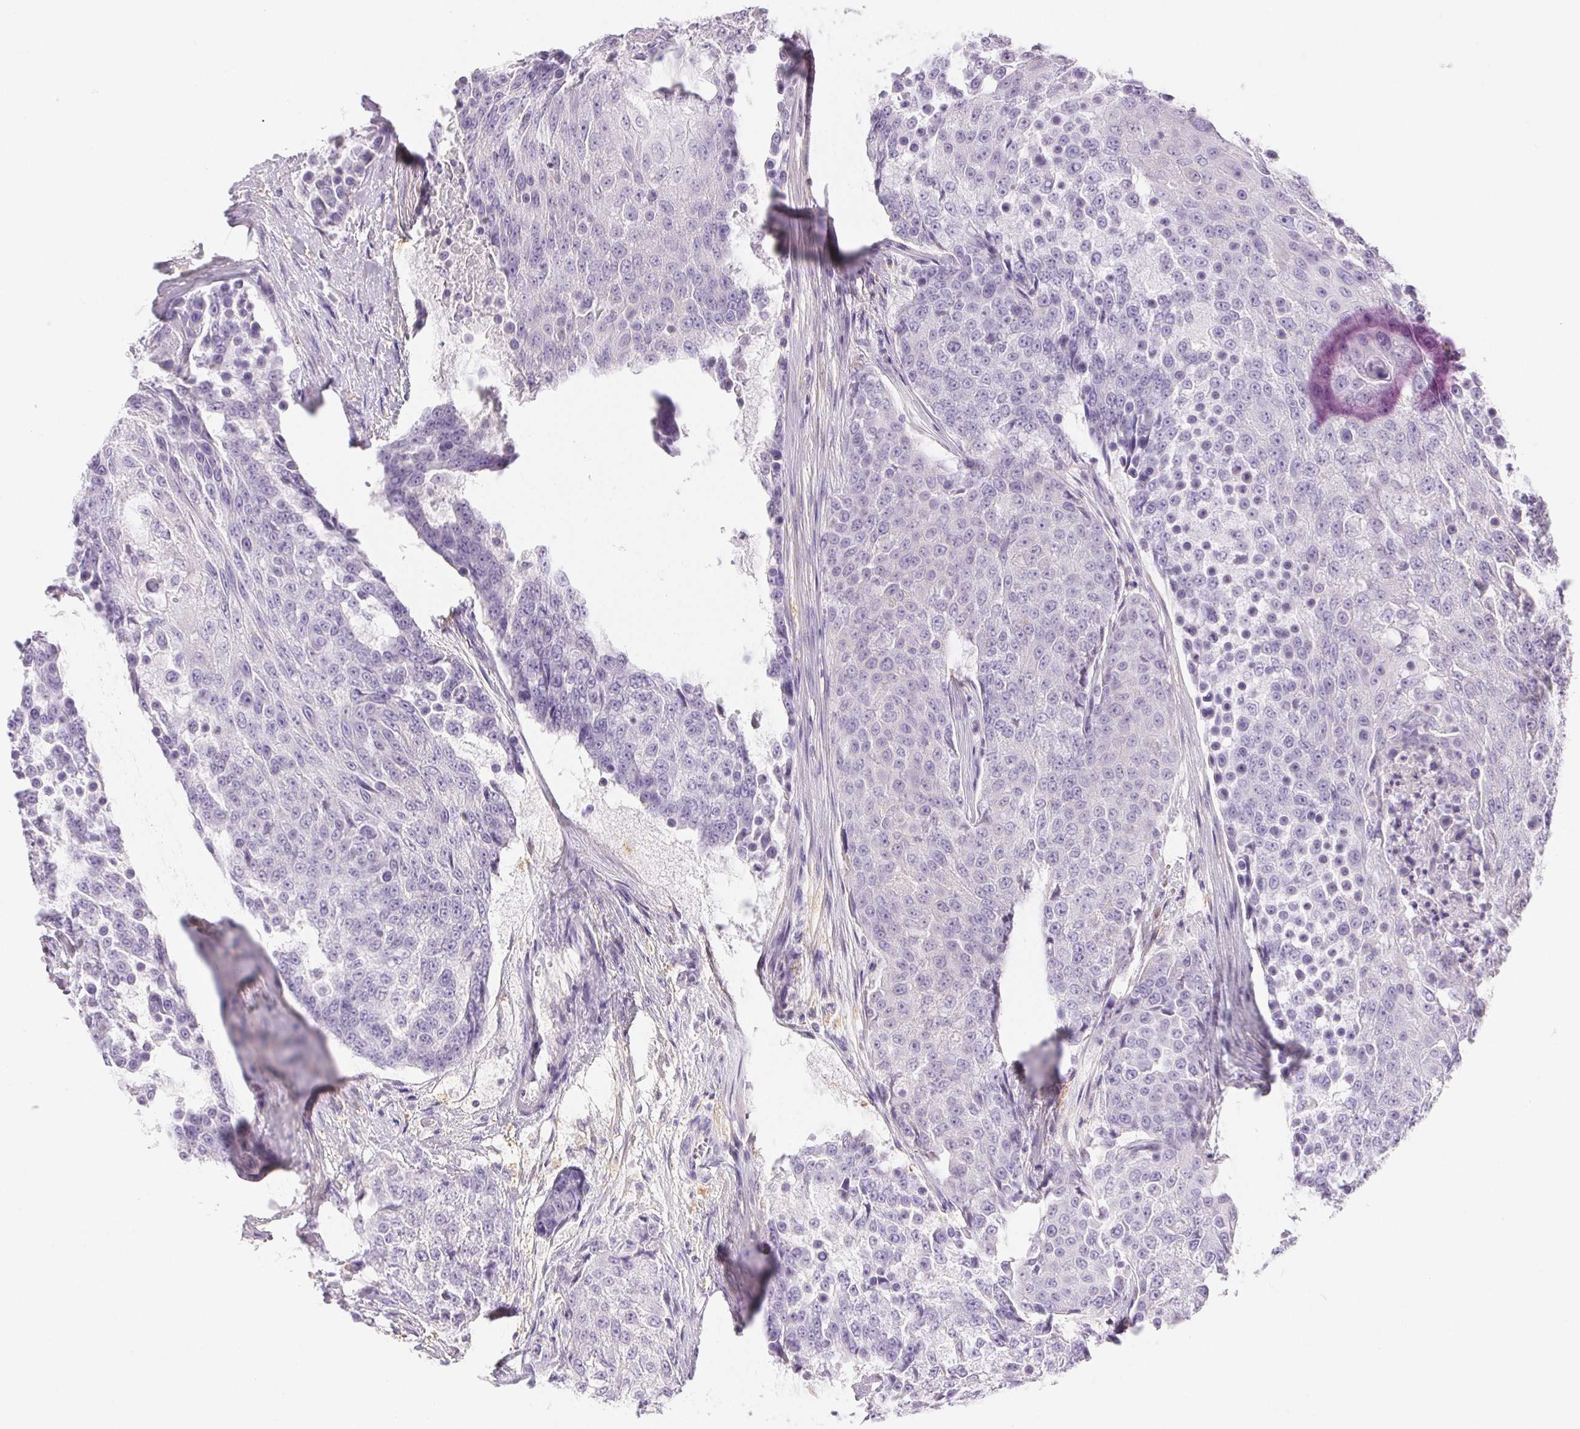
{"staining": {"intensity": "negative", "quantity": "none", "location": "none"}, "tissue": "urothelial cancer", "cell_type": "Tumor cells", "image_type": "cancer", "snomed": [{"axis": "morphology", "description": "Urothelial carcinoma, High grade"}, {"axis": "topography", "description": "Urinary bladder"}], "caption": "Immunohistochemical staining of human high-grade urothelial carcinoma displays no significant staining in tumor cells.", "gene": "PNLIP", "patient": {"sex": "female", "age": 63}}